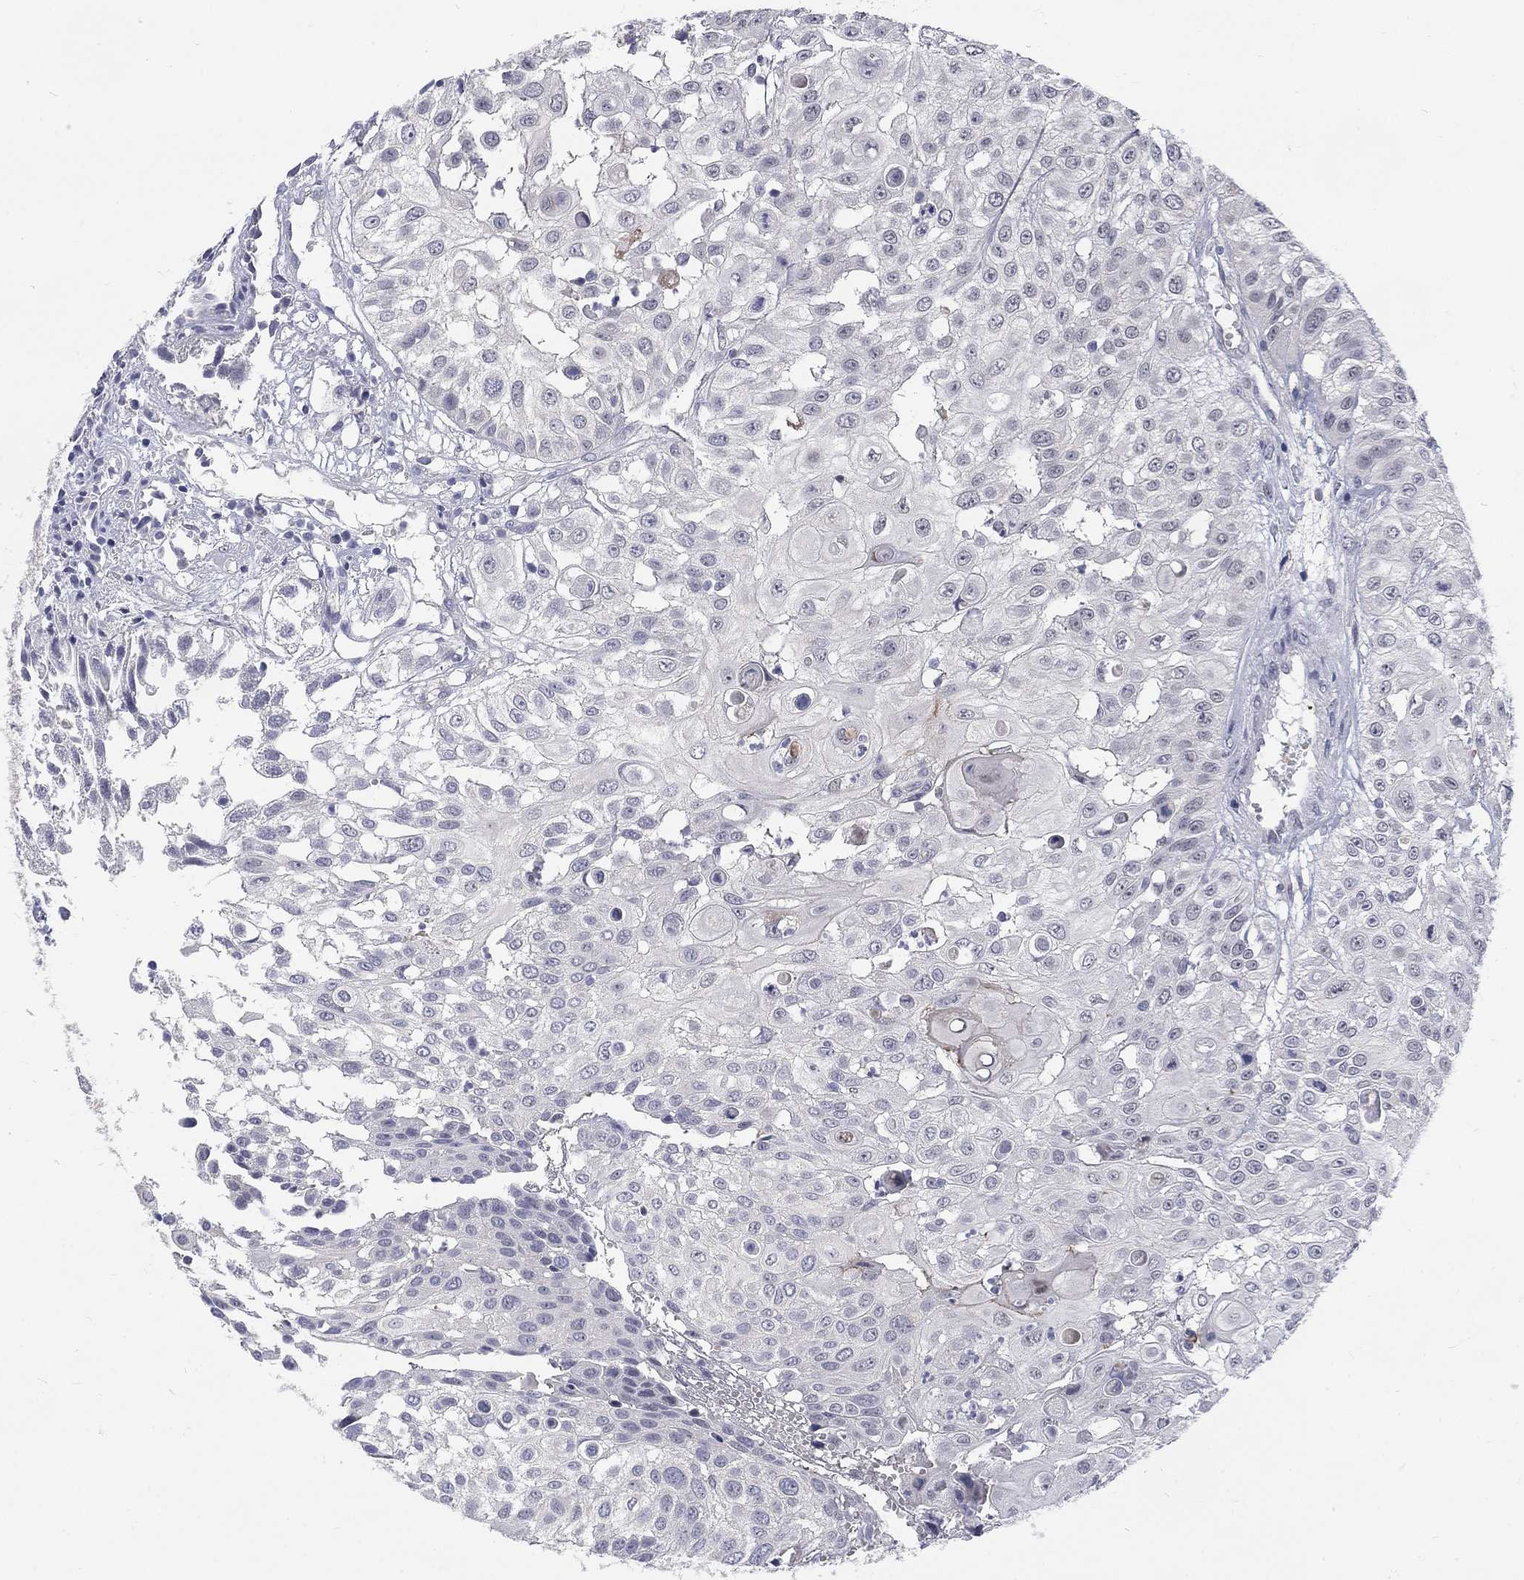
{"staining": {"intensity": "negative", "quantity": "none", "location": "none"}, "tissue": "urothelial cancer", "cell_type": "Tumor cells", "image_type": "cancer", "snomed": [{"axis": "morphology", "description": "Urothelial carcinoma, High grade"}, {"axis": "topography", "description": "Urinary bladder"}], "caption": "DAB immunohistochemical staining of urothelial cancer reveals no significant expression in tumor cells.", "gene": "PHKA1", "patient": {"sex": "female", "age": 79}}